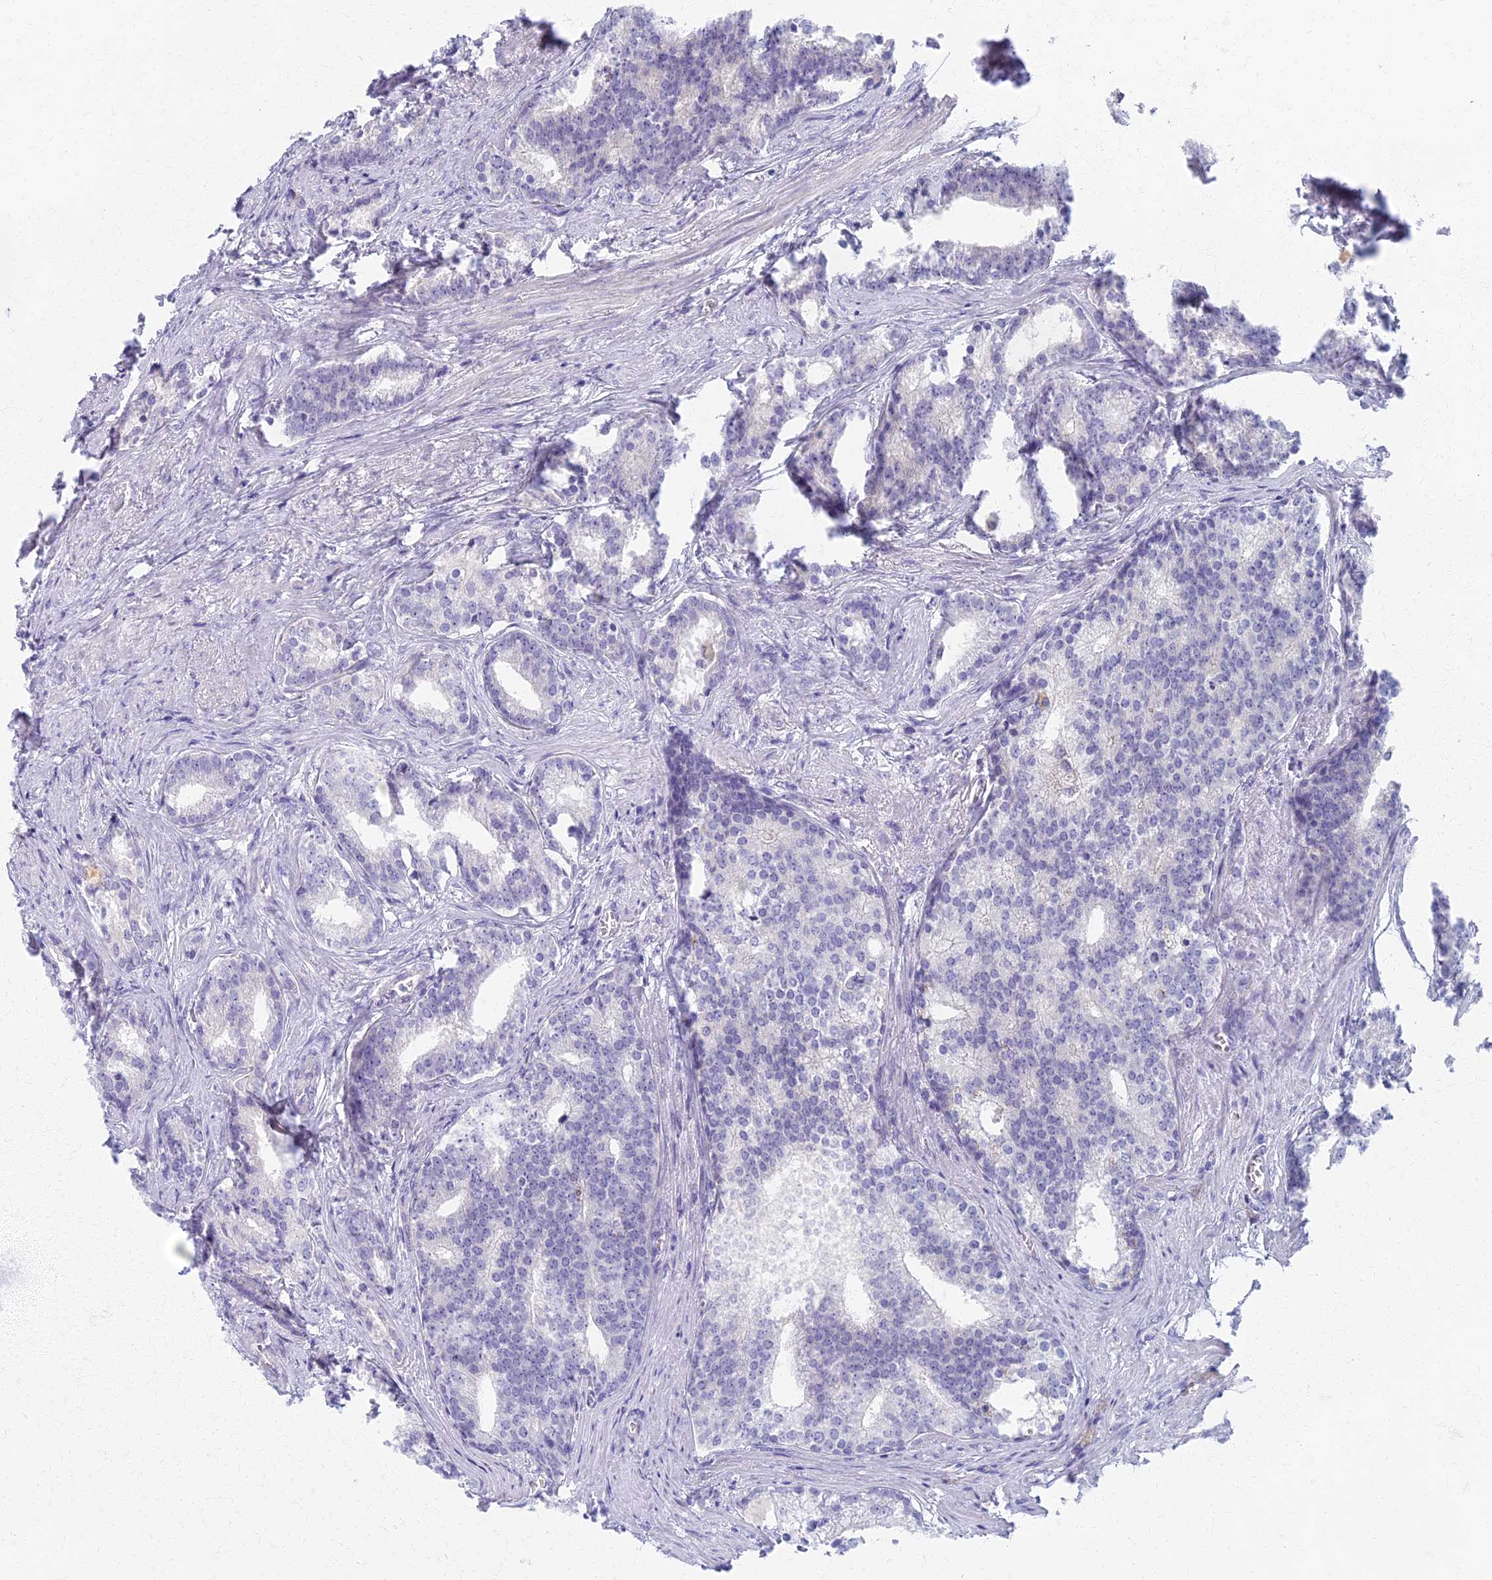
{"staining": {"intensity": "negative", "quantity": "none", "location": "none"}, "tissue": "prostate cancer", "cell_type": "Tumor cells", "image_type": "cancer", "snomed": [{"axis": "morphology", "description": "Adenocarcinoma, Low grade"}, {"axis": "topography", "description": "Prostate"}], "caption": "IHC photomicrograph of neoplastic tissue: human prostate low-grade adenocarcinoma stained with DAB exhibits no significant protein staining in tumor cells.", "gene": "AP4E1", "patient": {"sex": "male", "age": 71}}